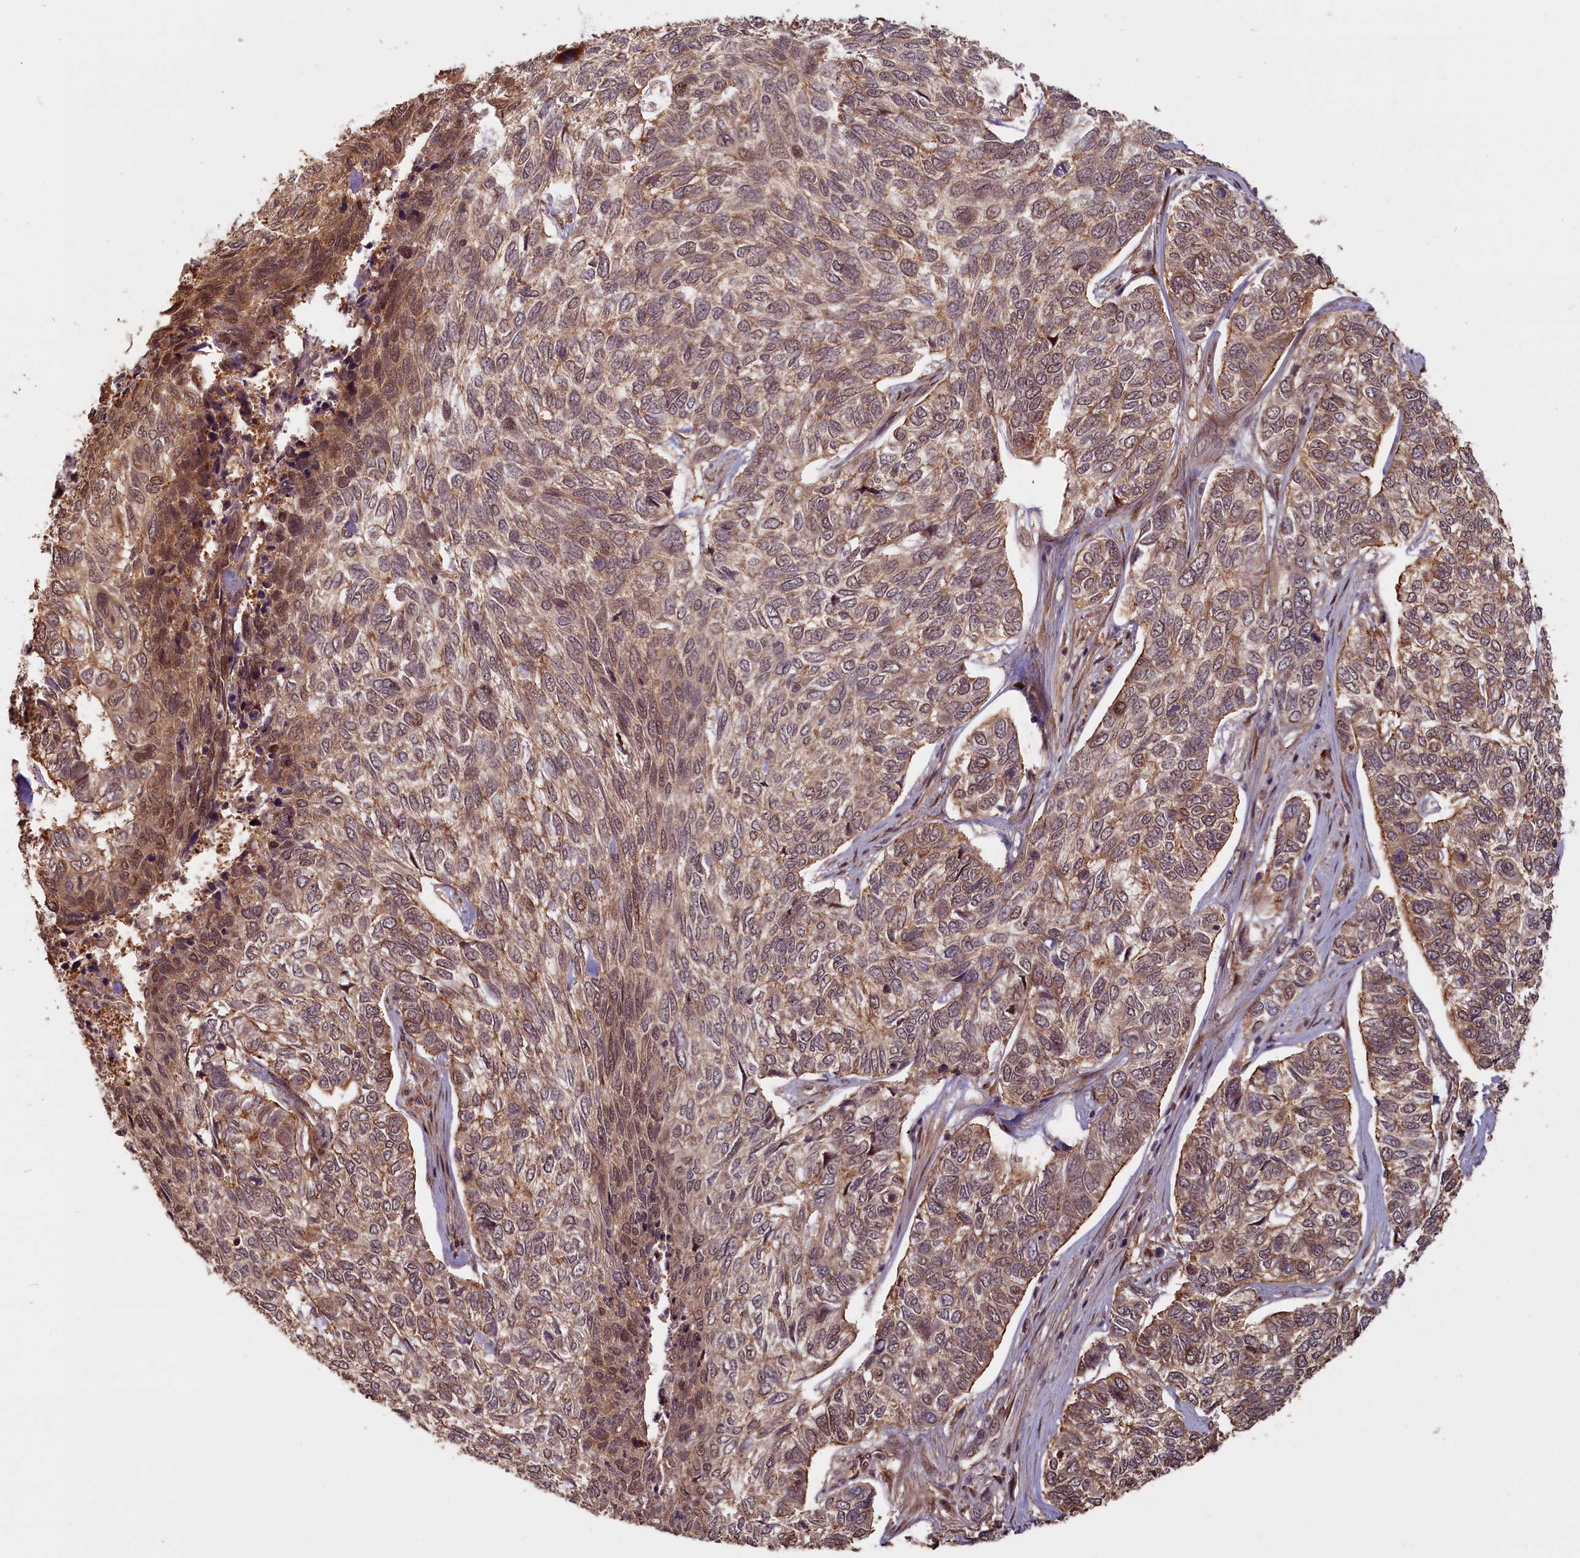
{"staining": {"intensity": "moderate", "quantity": ">75%", "location": "cytoplasmic/membranous,nuclear"}, "tissue": "skin cancer", "cell_type": "Tumor cells", "image_type": "cancer", "snomed": [{"axis": "morphology", "description": "Basal cell carcinoma"}, {"axis": "topography", "description": "Skin"}], "caption": "Immunohistochemistry (IHC) histopathology image of neoplastic tissue: human basal cell carcinoma (skin) stained using IHC reveals medium levels of moderate protein expression localized specifically in the cytoplasmic/membranous and nuclear of tumor cells, appearing as a cytoplasmic/membranous and nuclear brown color.", "gene": "HIF3A", "patient": {"sex": "female", "age": 65}}